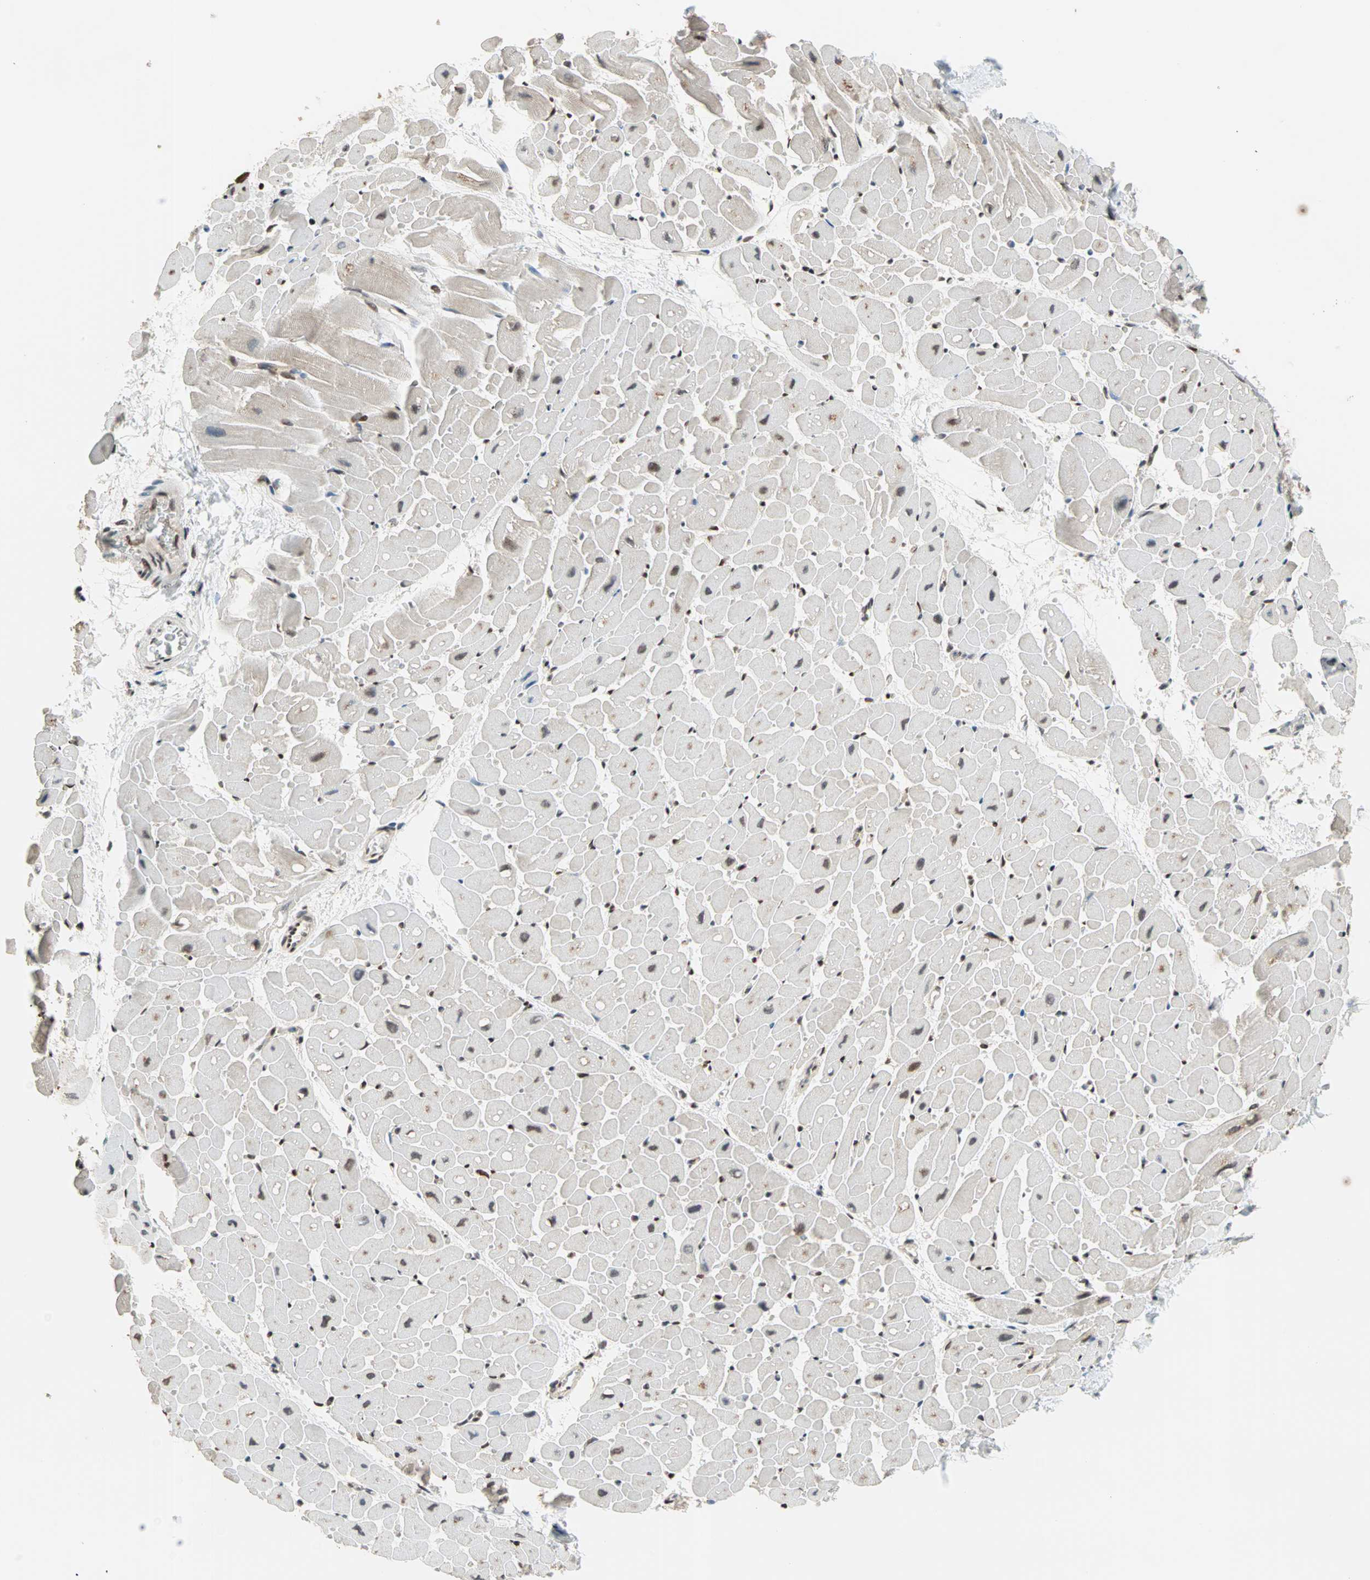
{"staining": {"intensity": "moderate", "quantity": ">75%", "location": "cytoplasmic/membranous,nuclear"}, "tissue": "heart muscle", "cell_type": "Cardiomyocytes", "image_type": "normal", "snomed": [{"axis": "morphology", "description": "Normal tissue, NOS"}, {"axis": "topography", "description": "Heart"}], "caption": "A medium amount of moderate cytoplasmic/membranous,nuclear positivity is seen in approximately >75% of cardiomyocytes in unremarkable heart muscle.", "gene": "DAZAP1", "patient": {"sex": "male", "age": 45}}